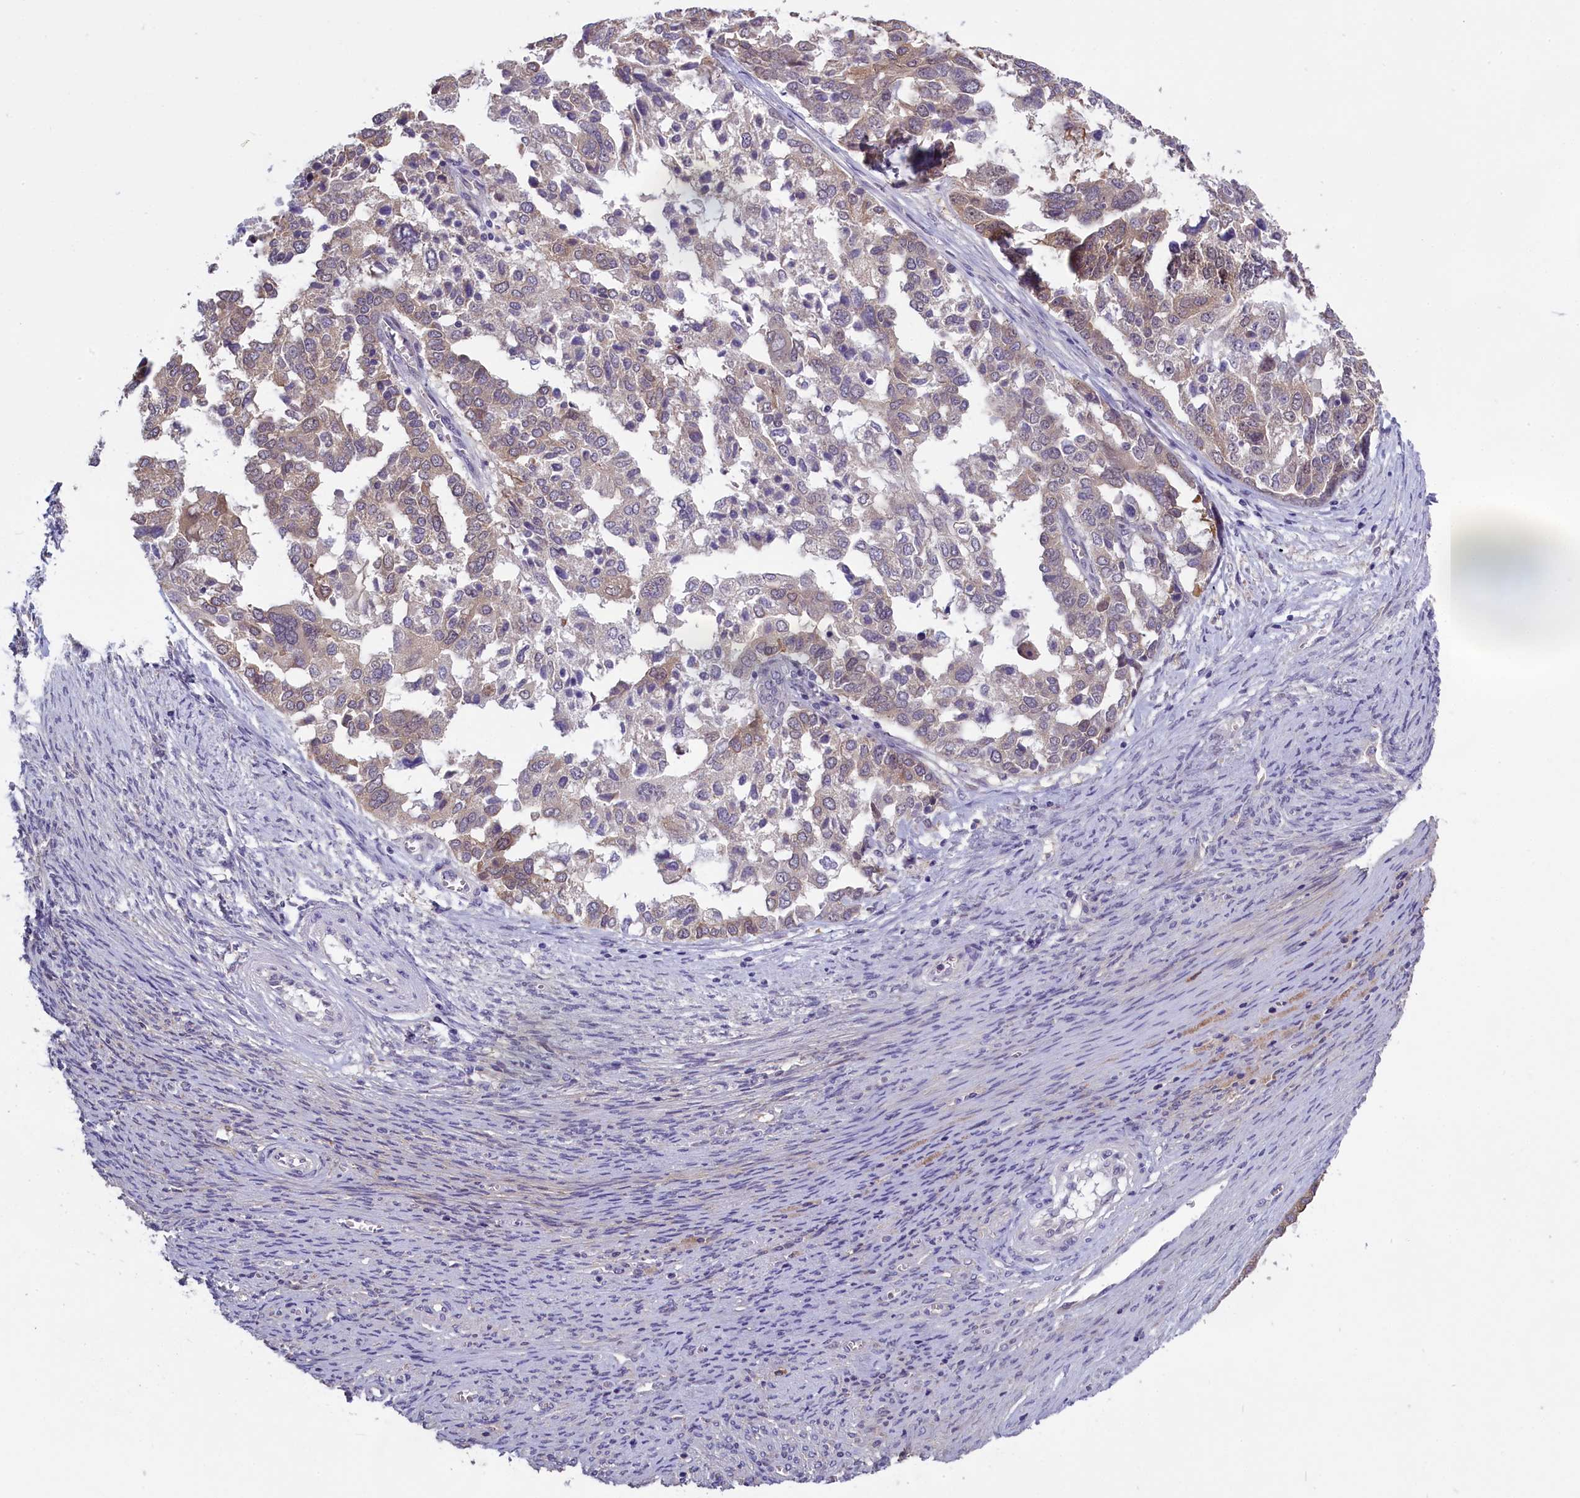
{"staining": {"intensity": "moderate", "quantity": "25%-75%", "location": "cytoplasmic/membranous"}, "tissue": "ovarian cancer", "cell_type": "Tumor cells", "image_type": "cancer", "snomed": [{"axis": "morphology", "description": "Cystadenocarcinoma, serous, NOS"}, {"axis": "topography", "description": "Ovary"}], "caption": "Ovarian cancer stained with a brown dye demonstrates moderate cytoplasmic/membranous positive staining in approximately 25%-75% of tumor cells.", "gene": "ENPP6", "patient": {"sex": "female", "age": 44}}